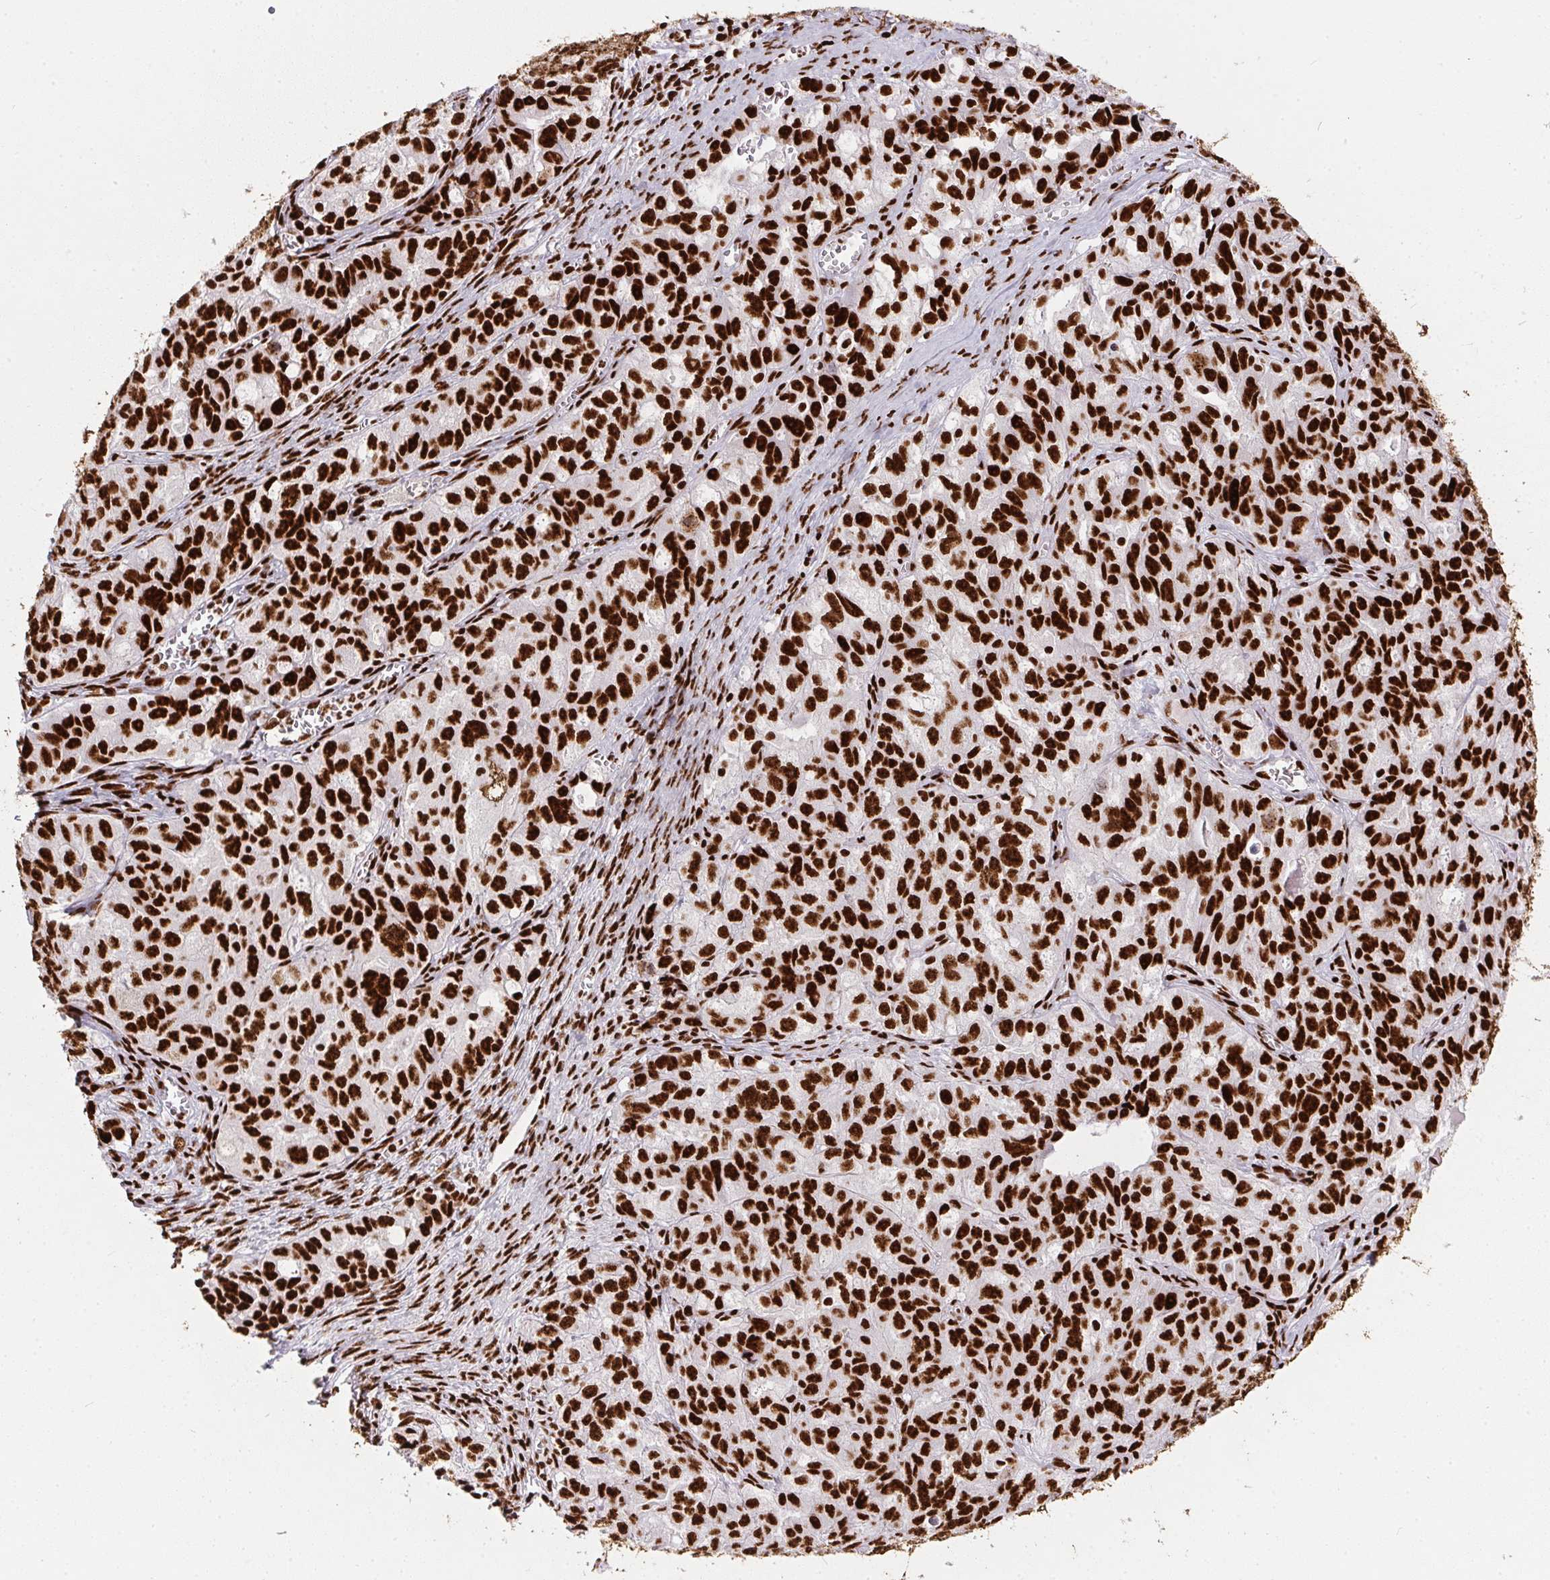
{"staining": {"intensity": "strong", "quantity": ">75%", "location": "nuclear"}, "tissue": "ovarian cancer", "cell_type": "Tumor cells", "image_type": "cancer", "snomed": [{"axis": "morphology", "description": "Cystadenocarcinoma, serous, NOS"}, {"axis": "topography", "description": "Ovary"}], "caption": "Approximately >75% of tumor cells in ovarian cancer (serous cystadenocarcinoma) reveal strong nuclear protein staining as visualized by brown immunohistochemical staining.", "gene": "PAGE3", "patient": {"sex": "female", "age": 51}}